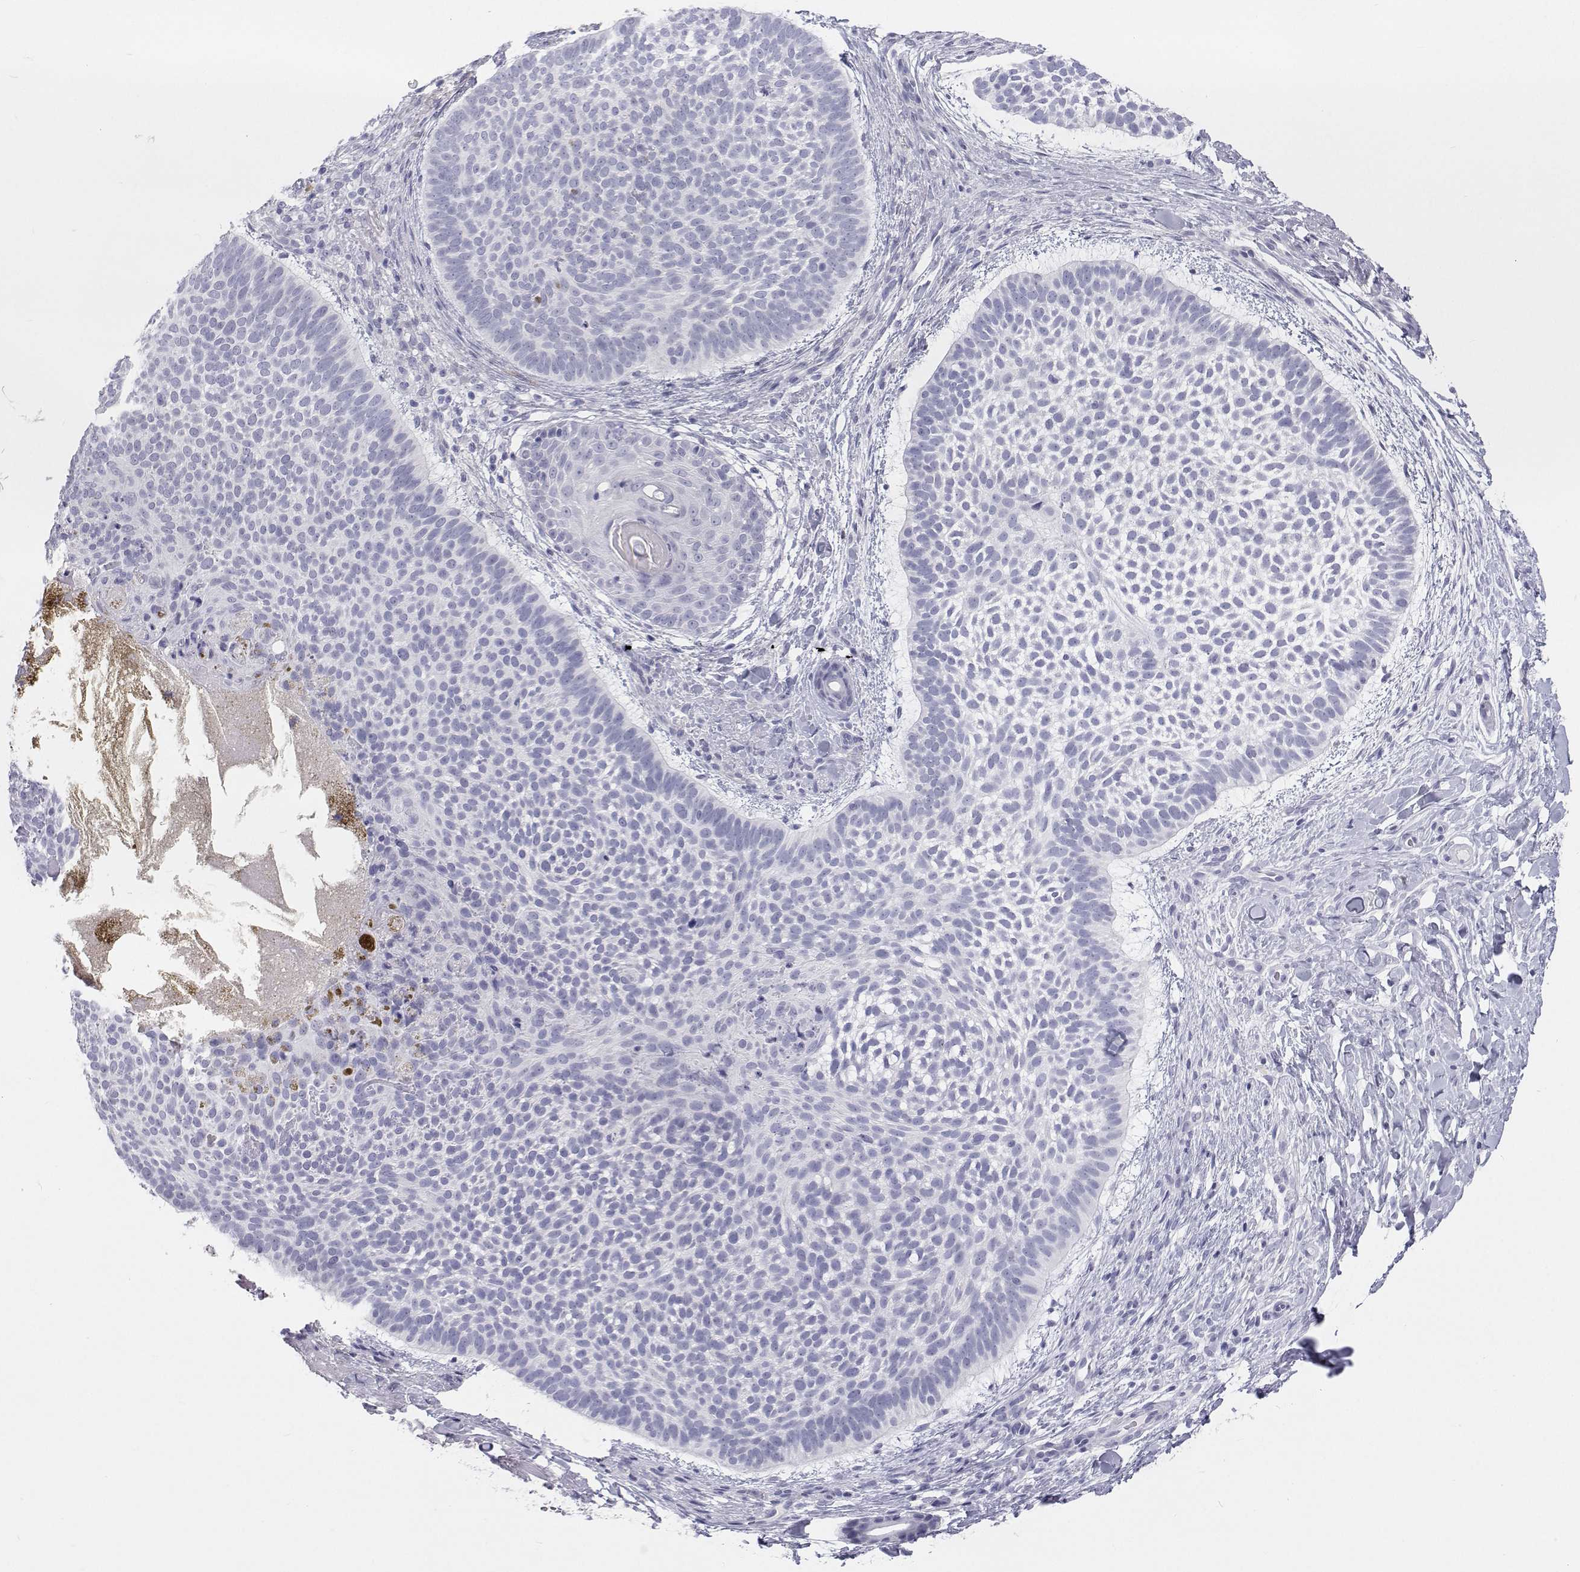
{"staining": {"intensity": "negative", "quantity": "none", "location": "none"}, "tissue": "skin cancer", "cell_type": "Tumor cells", "image_type": "cancer", "snomed": [{"axis": "morphology", "description": "Basal cell carcinoma"}, {"axis": "topography", "description": "Skin"}, {"axis": "topography", "description": "Skin of face"}], "caption": "The micrograph reveals no staining of tumor cells in basal cell carcinoma (skin).", "gene": "SFTPB", "patient": {"sex": "male", "age": 73}}